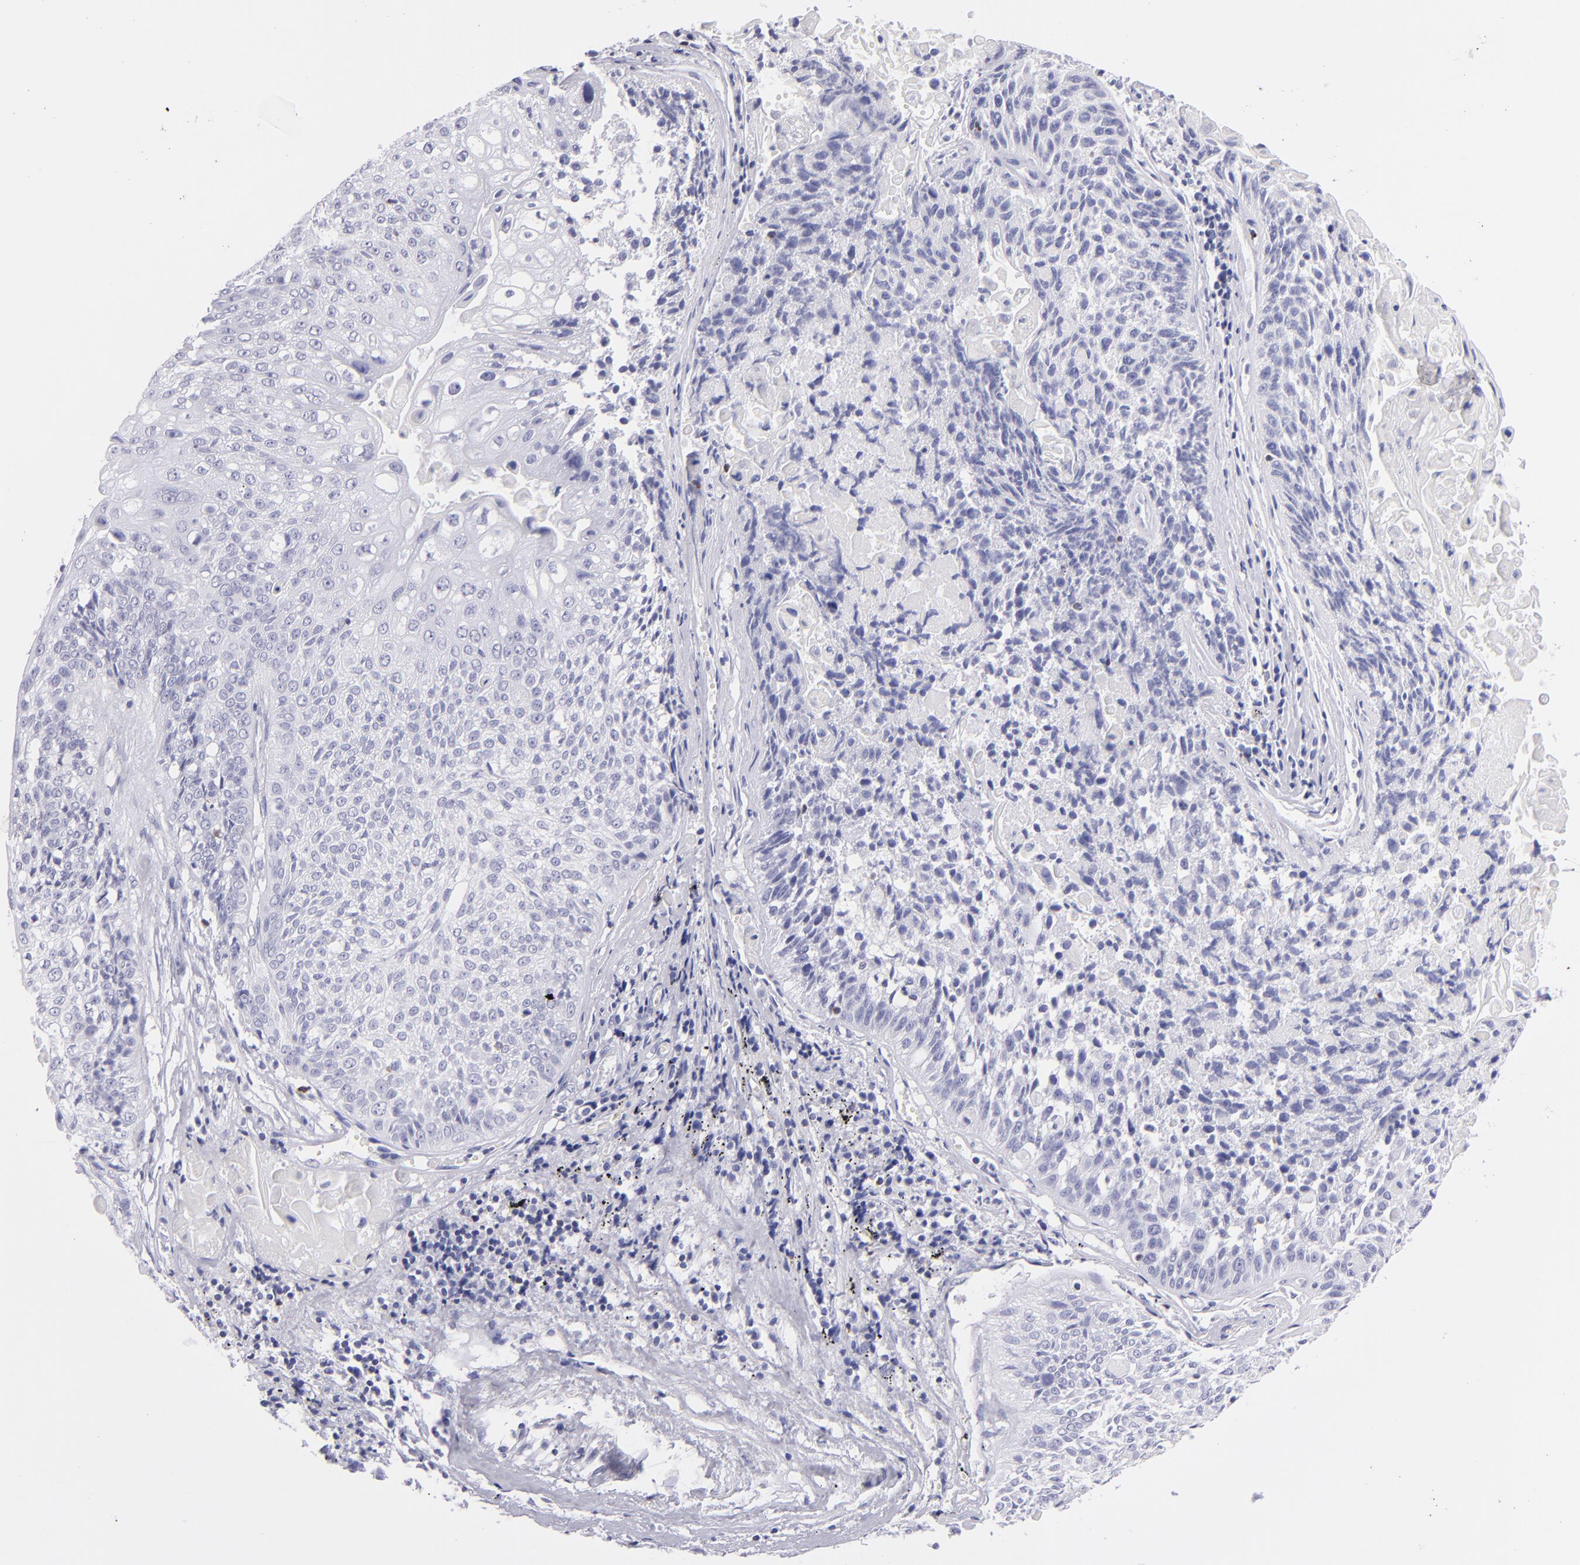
{"staining": {"intensity": "negative", "quantity": "none", "location": "none"}, "tissue": "lung cancer", "cell_type": "Tumor cells", "image_type": "cancer", "snomed": [{"axis": "morphology", "description": "Adenocarcinoma, NOS"}, {"axis": "topography", "description": "Lung"}], "caption": "A high-resolution photomicrograph shows IHC staining of lung cancer (adenocarcinoma), which displays no significant expression in tumor cells.", "gene": "PRF1", "patient": {"sex": "male", "age": 60}}